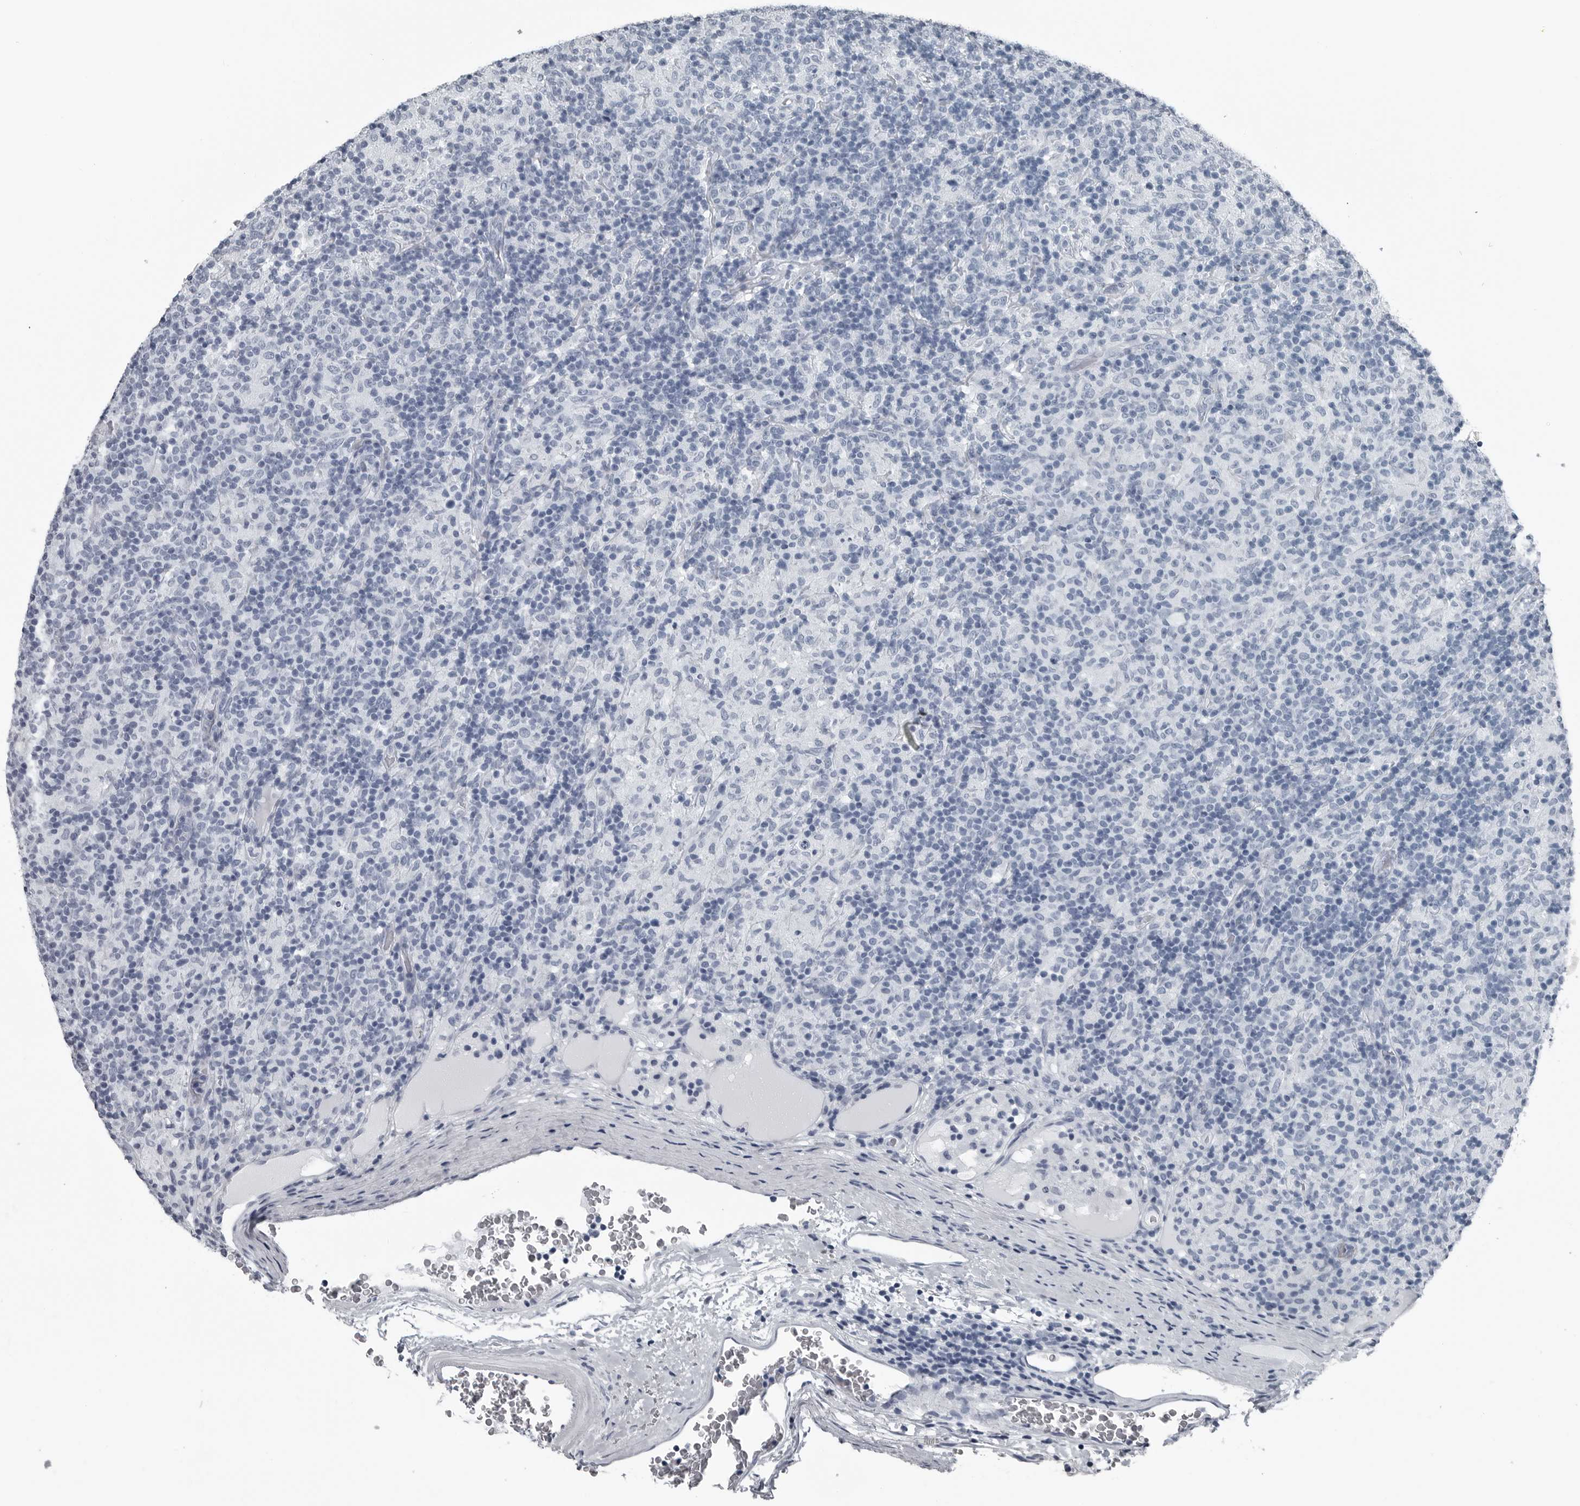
{"staining": {"intensity": "negative", "quantity": "none", "location": "none"}, "tissue": "lymphoma", "cell_type": "Tumor cells", "image_type": "cancer", "snomed": [{"axis": "morphology", "description": "Hodgkin's disease, NOS"}, {"axis": "topography", "description": "Lymph node"}], "caption": "This is an IHC image of Hodgkin's disease. There is no staining in tumor cells.", "gene": "SPINK1", "patient": {"sex": "male", "age": 70}}